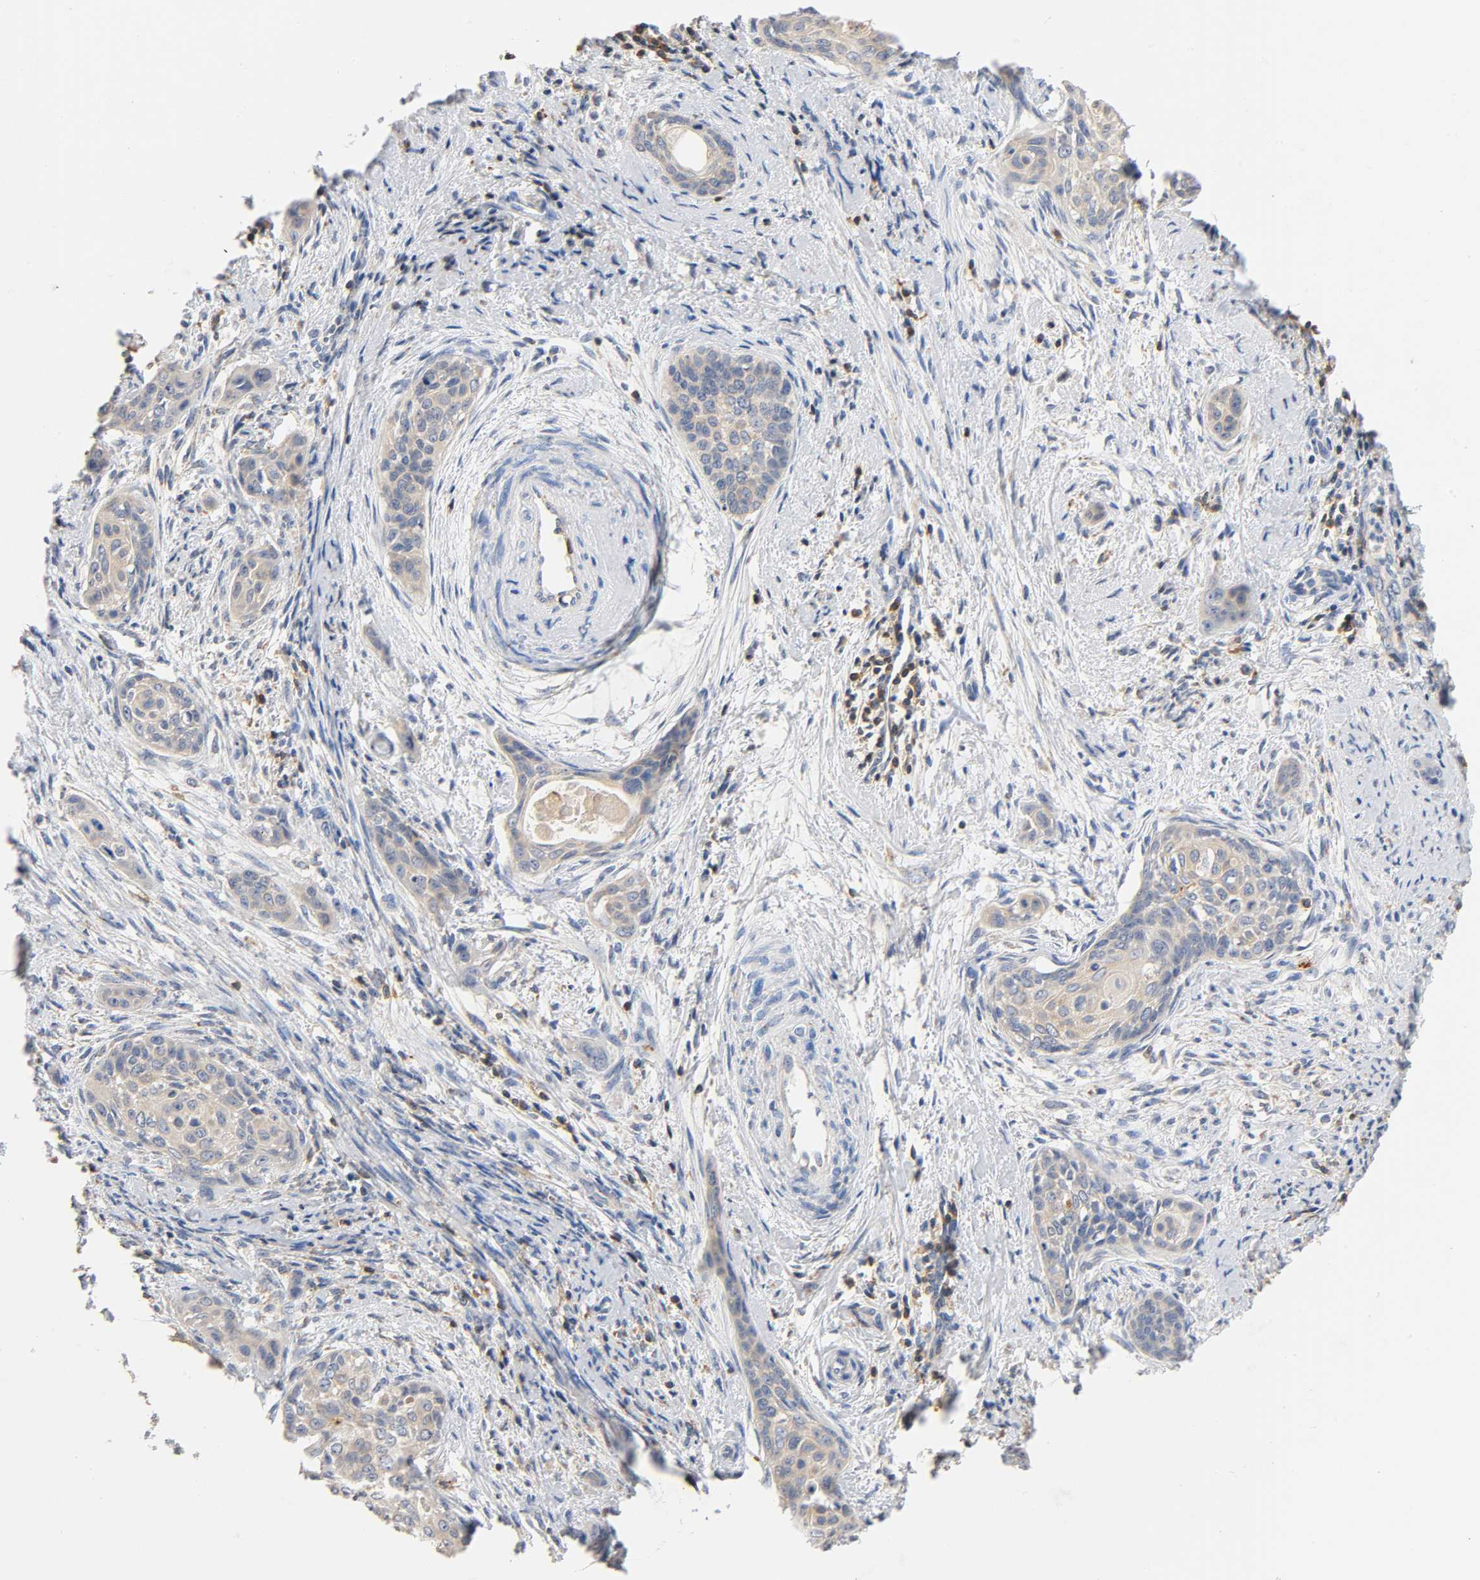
{"staining": {"intensity": "weak", "quantity": "25%-75%", "location": "cytoplasmic/membranous"}, "tissue": "cervical cancer", "cell_type": "Tumor cells", "image_type": "cancer", "snomed": [{"axis": "morphology", "description": "Squamous cell carcinoma, NOS"}, {"axis": "topography", "description": "Cervix"}], "caption": "Human cervical squamous cell carcinoma stained for a protein (brown) displays weak cytoplasmic/membranous positive staining in about 25%-75% of tumor cells.", "gene": "UCKL1", "patient": {"sex": "female", "age": 33}}